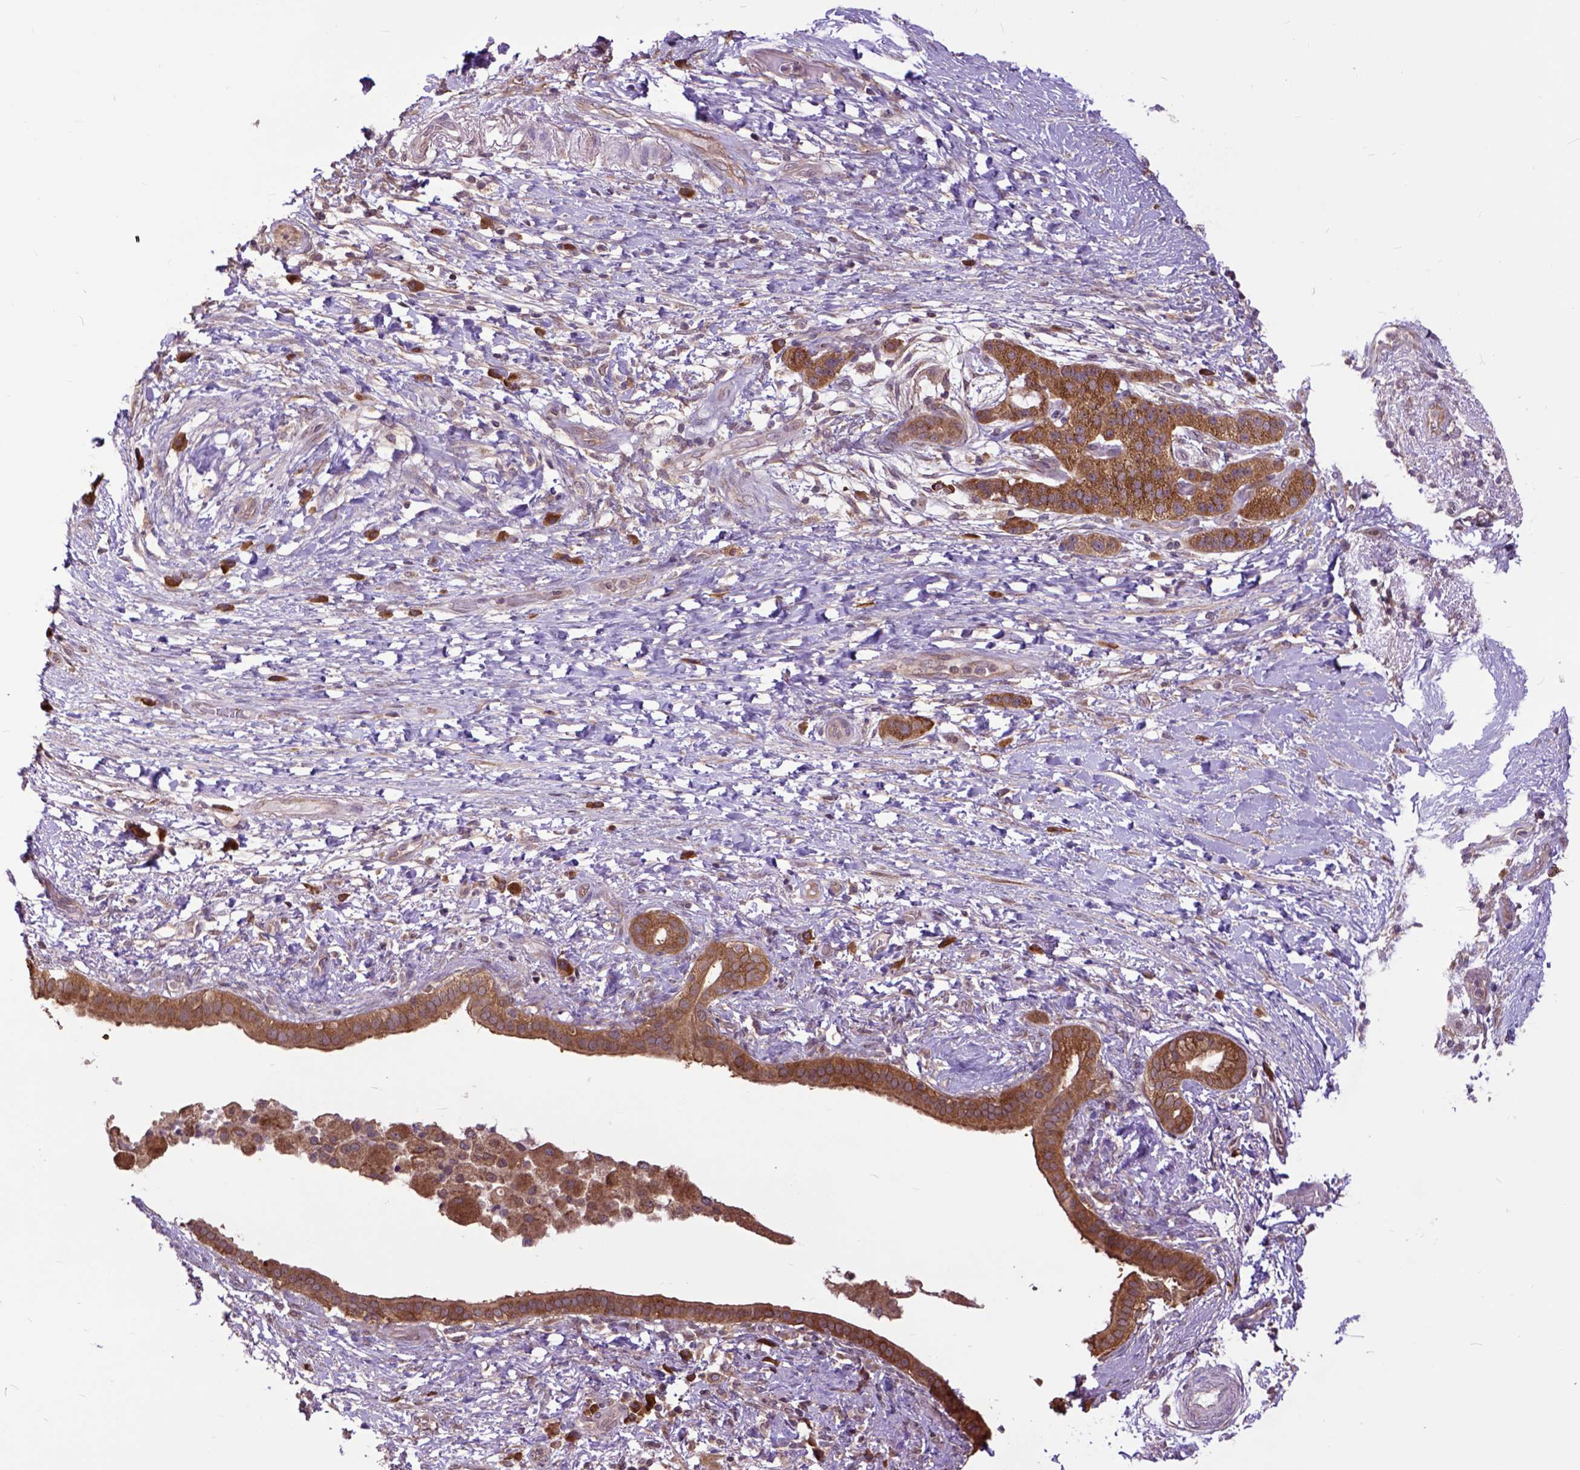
{"staining": {"intensity": "strong", "quantity": ">75%", "location": "cytoplasmic/membranous"}, "tissue": "pancreatic cancer", "cell_type": "Tumor cells", "image_type": "cancer", "snomed": [{"axis": "morphology", "description": "Adenocarcinoma, NOS"}, {"axis": "topography", "description": "Pancreas"}], "caption": "Protein expression analysis of human adenocarcinoma (pancreatic) reveals strong cytoplasmic/membranous expression in approximately >75% of tumor cells.", "gene": "ARL1", "patient": {"sex": "female", "age": 72}}